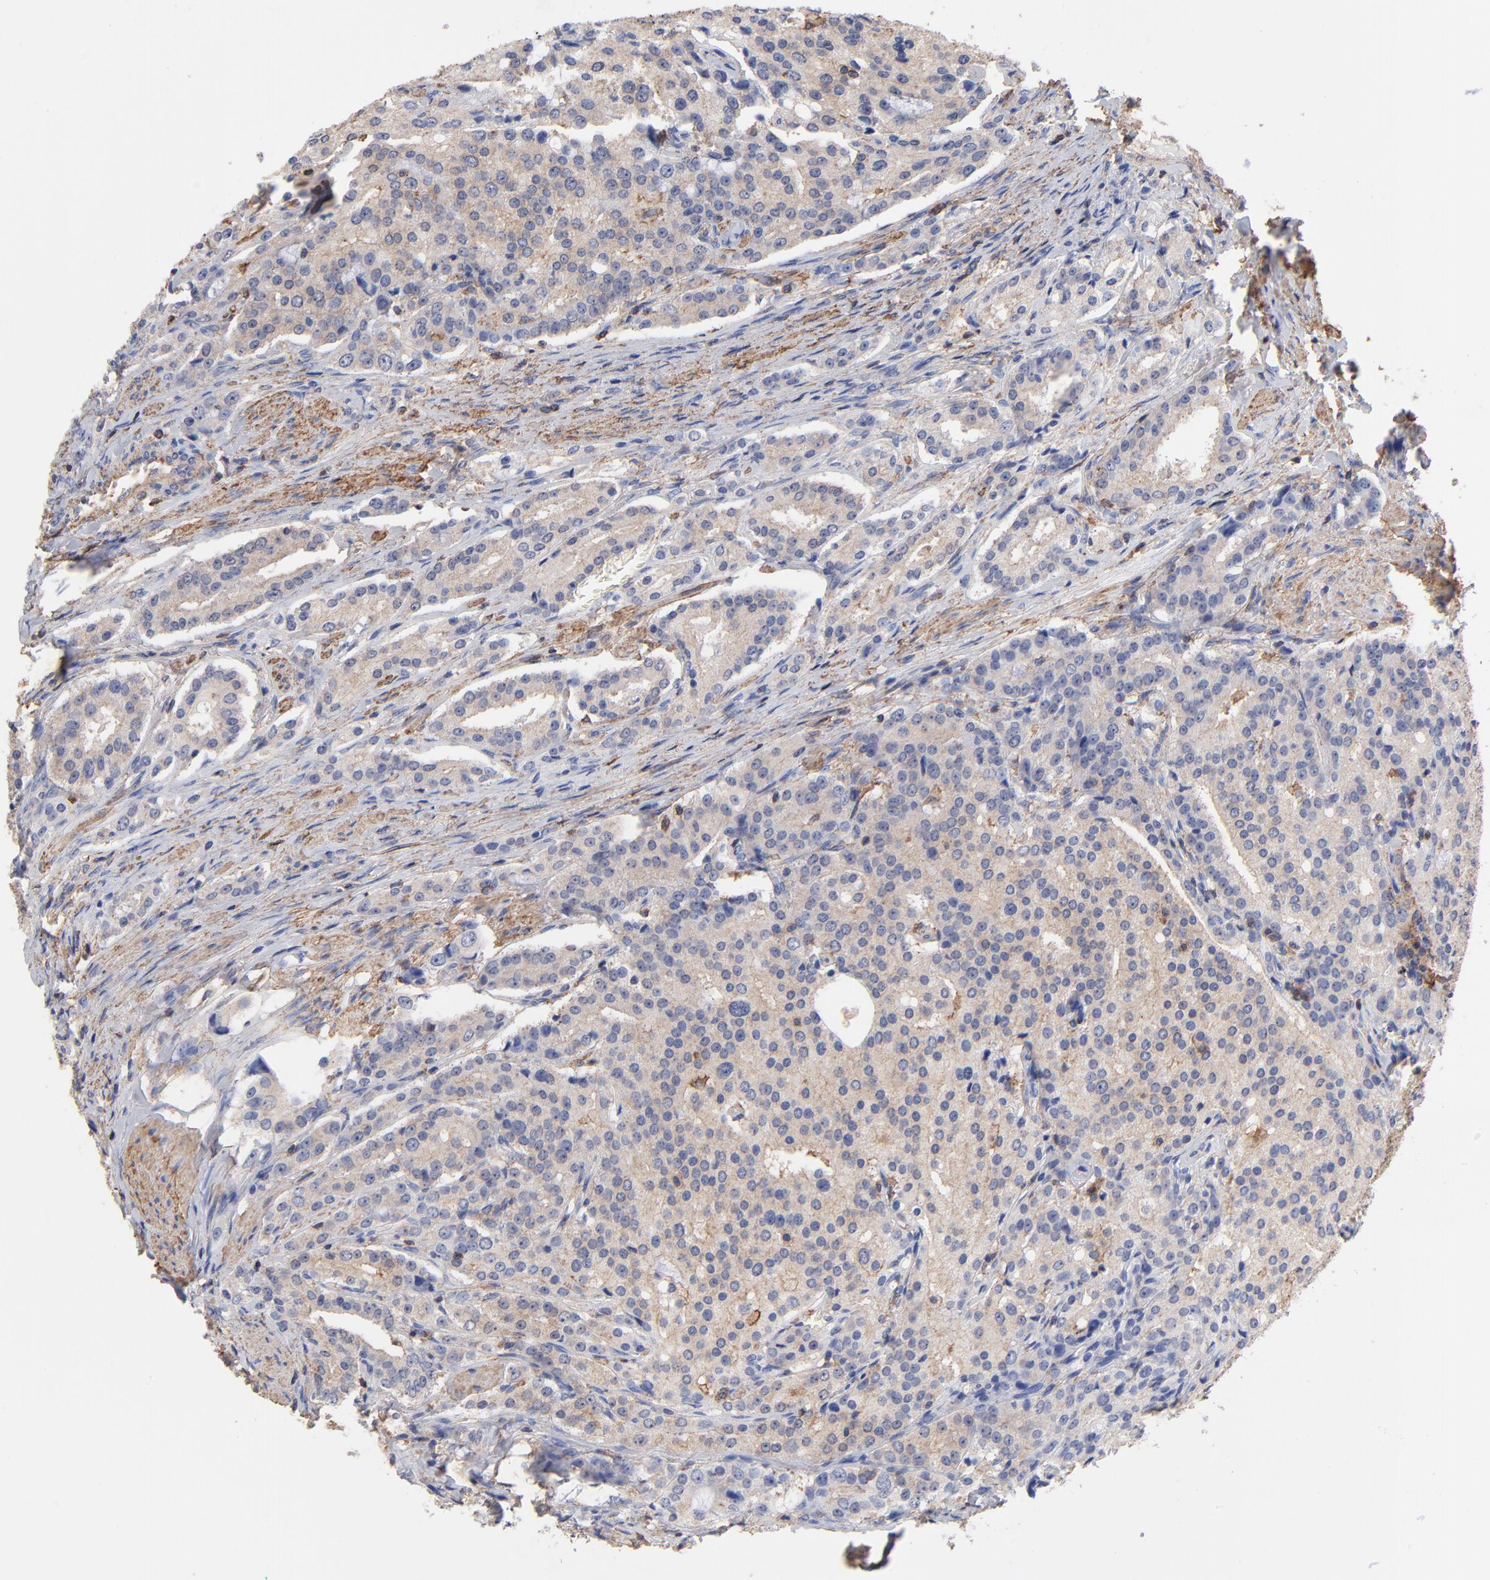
{"staining": {"intensity": "weak", "quantity": "25%-75%", "location": "cytoplasmic/membranous"}, "tissue": "prostate cancer", "cell_type": "Tumor cells", "image_type": "cancer", "snomed": [{"axis": "morphology", "description": "Adenocarcinoma, Medium grade"}, {"axis": "topography", "description": "Prostate"}], "caption": "An immunohistochemistry (IHC) image of neoplastic tissue is shown. Protein staining in brown highlights weak cytoplasmic/membranous positivity in medium-grade adenocarcinoma (prostate) within tumor cells.", "gene": "ASL", "patient": {"sex": "male", "age": 72}}